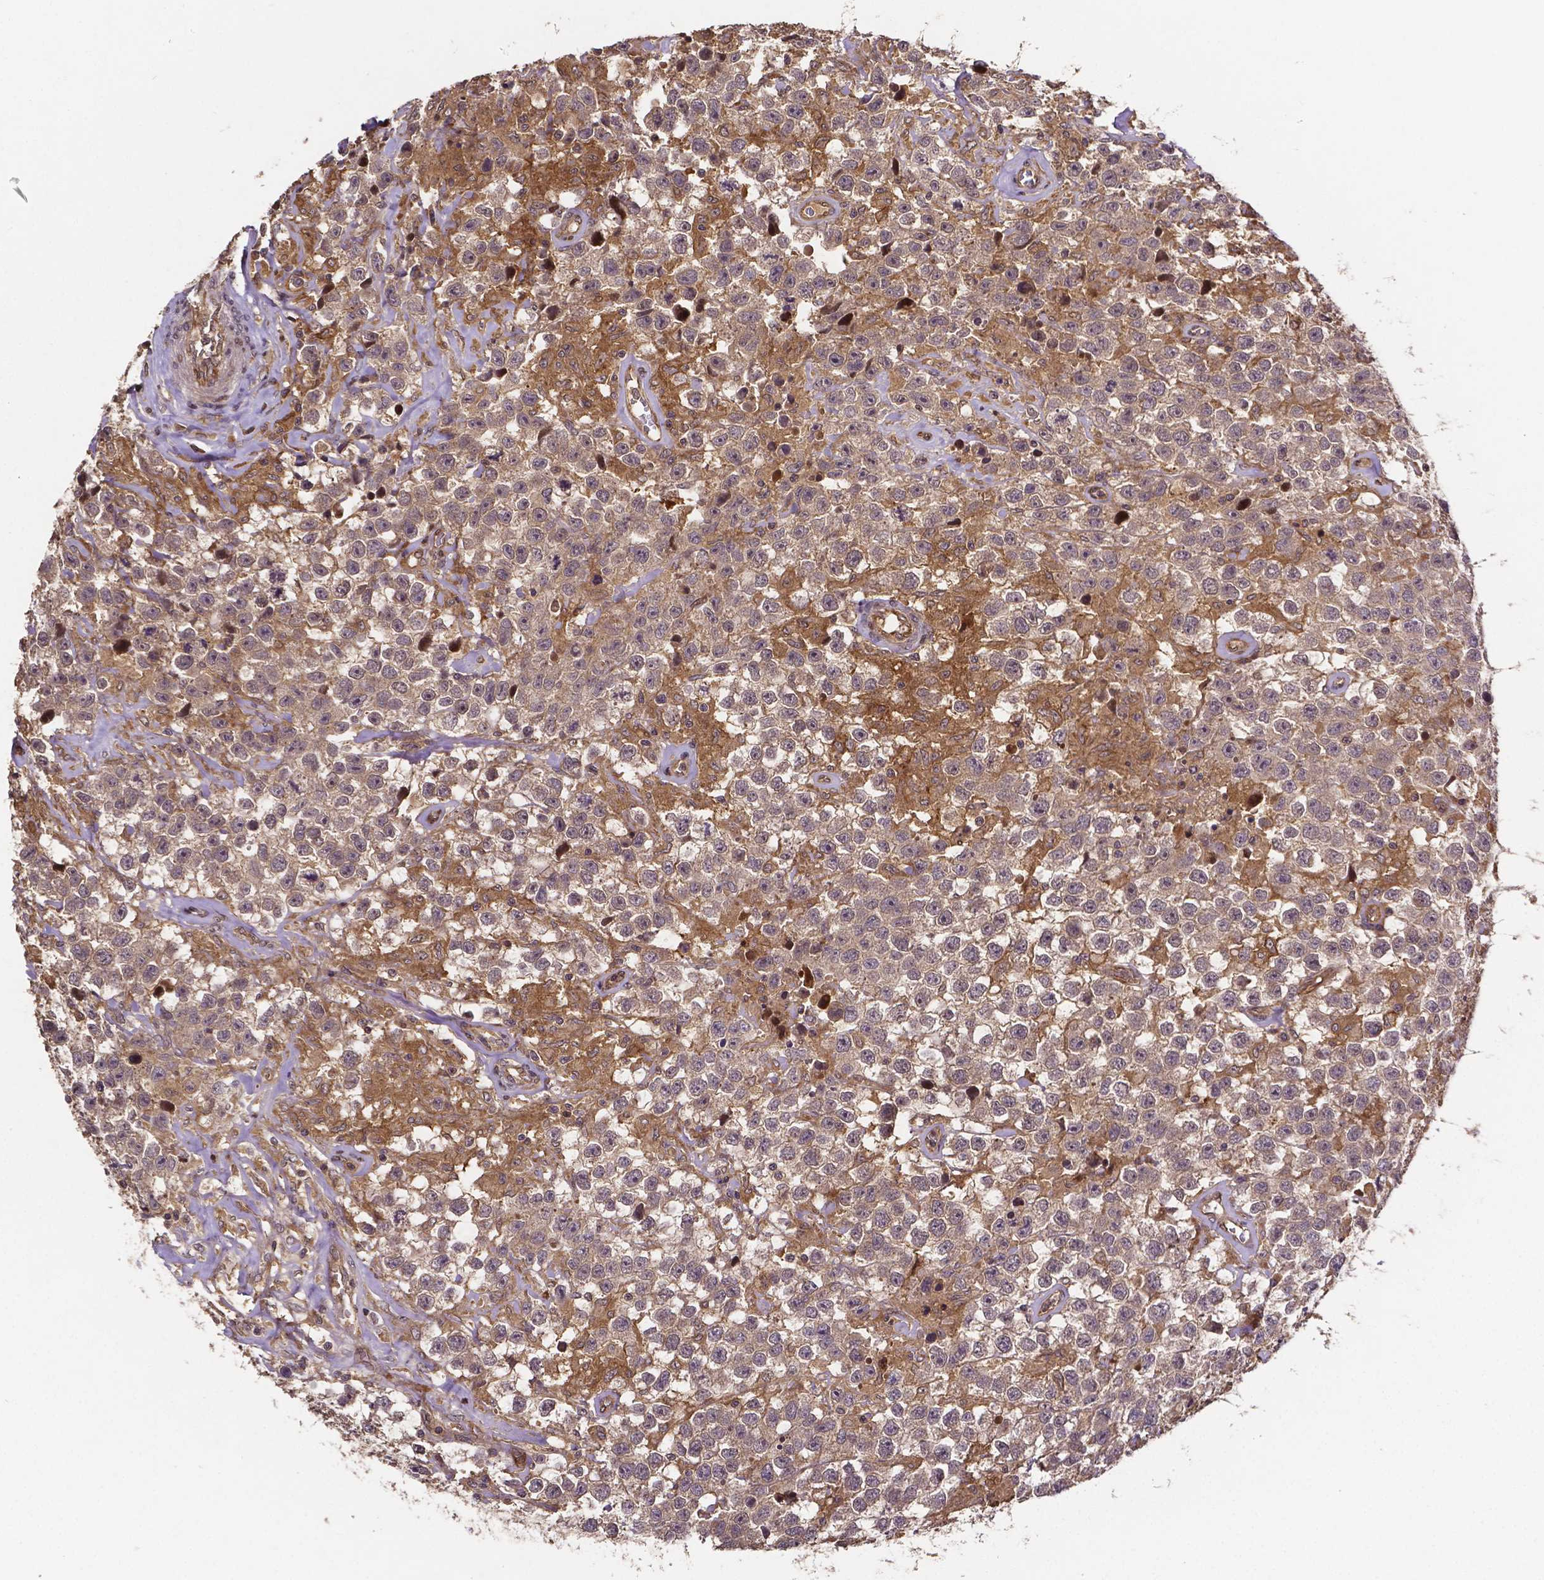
{"staining": {"intensity": "weak", "quantity": "25%-75%", "location": "cytoplasmic/membranous"}, "tissue": "testis cancer", "cell_type": "Tumor cells", "image_type": "cancer", "snomed": [{"axis": "morphology", "description": "Seminoma, NOS"}, {"axis": "topography", "description": "Testis"}], "caption": "An image of testis seminoma stained for a protein reveals weak cytoplasmic/membranous brown staining in tumor cells. The protein is stained brown, and the nuclei are stained in blue (DAB (3,3'-diaminobenzidine) IHC with brightfield microscopy, high magnification).", "gene": "RNF123", "patient": {"sex": "male", "age": 43}}